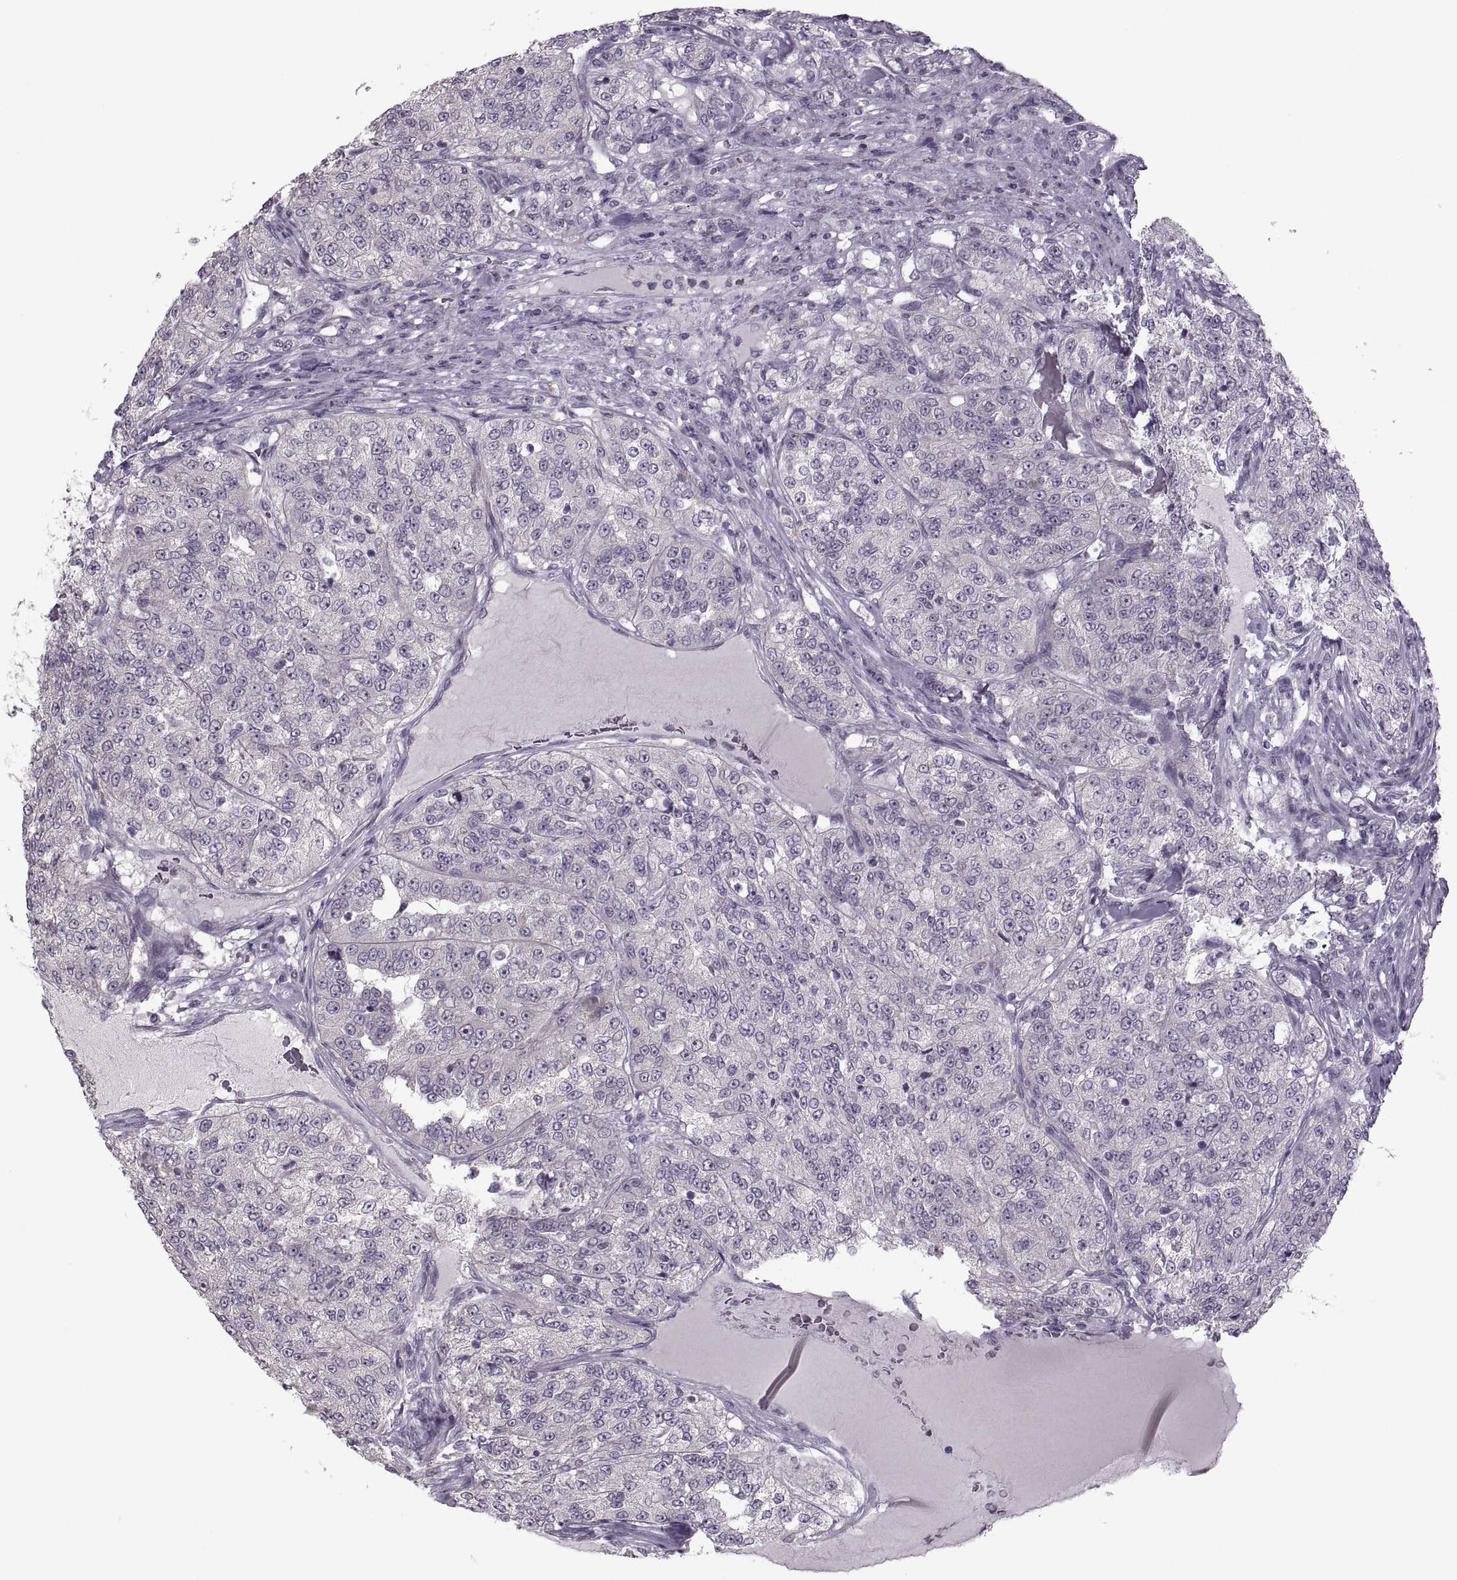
{"staining": {"intensity": "negative", "quantity": "none", "location": "none"}, "tissue": "renal cancer", "cell_type": "Tumor cells", "image_type": "cancer", "snomed": [{"axis": "morphology", "description": "Adenocarcinoma, NOS"}, {"axis": "topography", "description": "Kidney"}], "caption": "High magnification brightfield microscopy of renal cancer (adenocarcinoma) stained with DAB (3,3'-diaminobenzidine) (brown) and counterstained with hematoxylin (blue): tumor cells show no significant positivity.", "gene": "MGAT4D", "patient": {"sex": "female", "age": 63}}